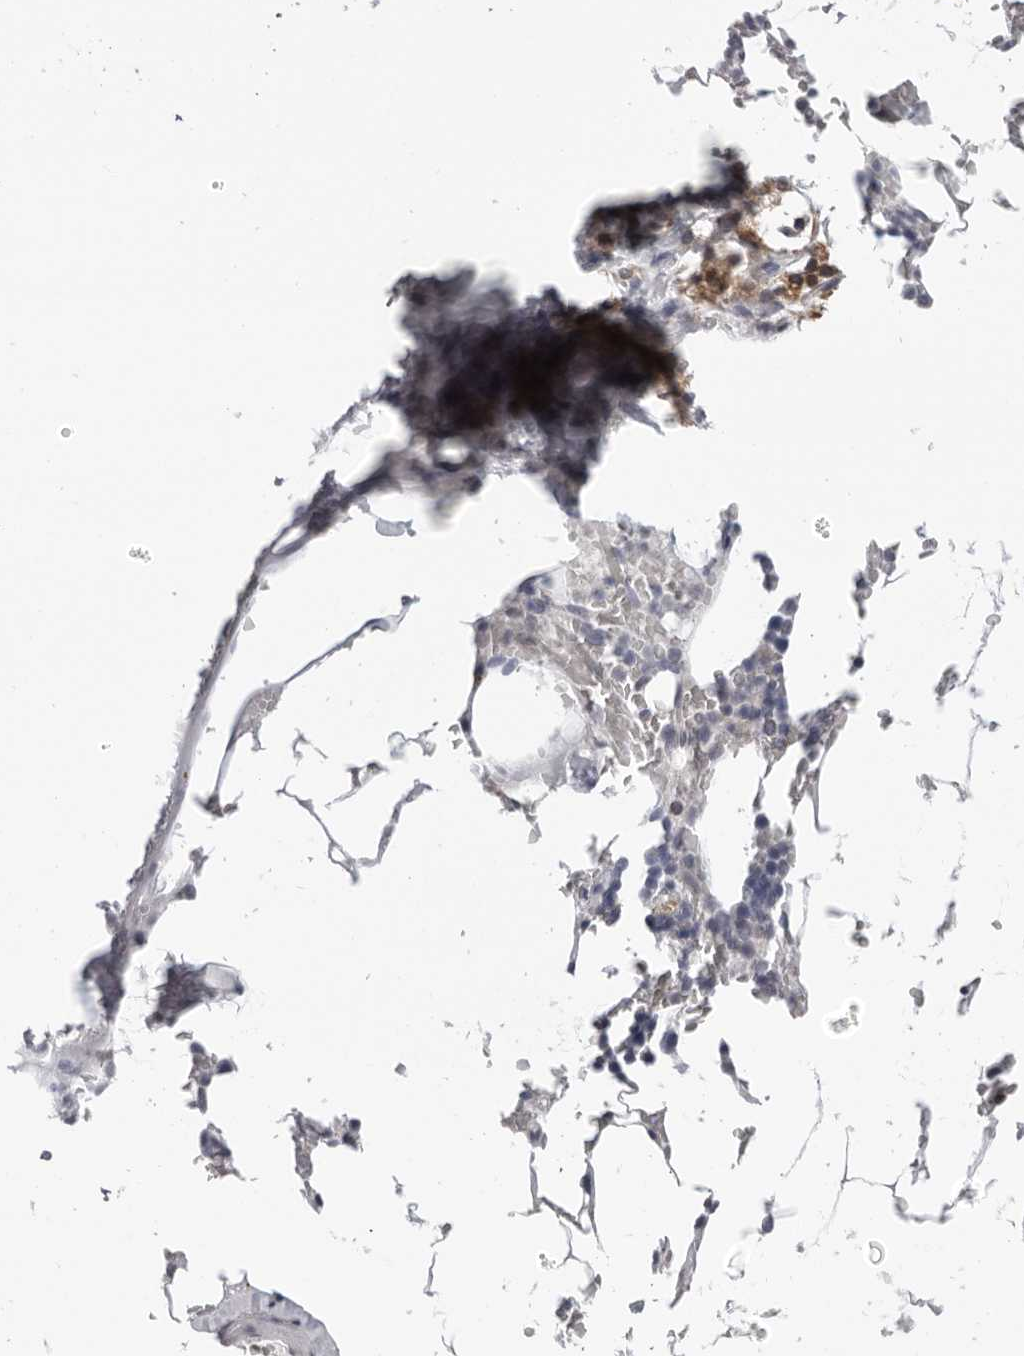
{"staining": {"intensity": "weak", "quantity": "<25%", "location": "cytoplasmic/membranous"}, "tissue": "bone marrow", "cell_type": "Hematopoietic cells", "image_type": "normal", "snomed": [{"axis": "morphology", "description": "Normal tissue, NOS"}, {"axis": "topography", "description": "Bone marrow"}], "caption": "Immunohistochemistry micrograph of benign human bone marrow stained for a protein (brown), which demonstrates no staining in hematopoietic cells.", "gene": "CPT2", "patient": {"sex": "male", "age": 70}}